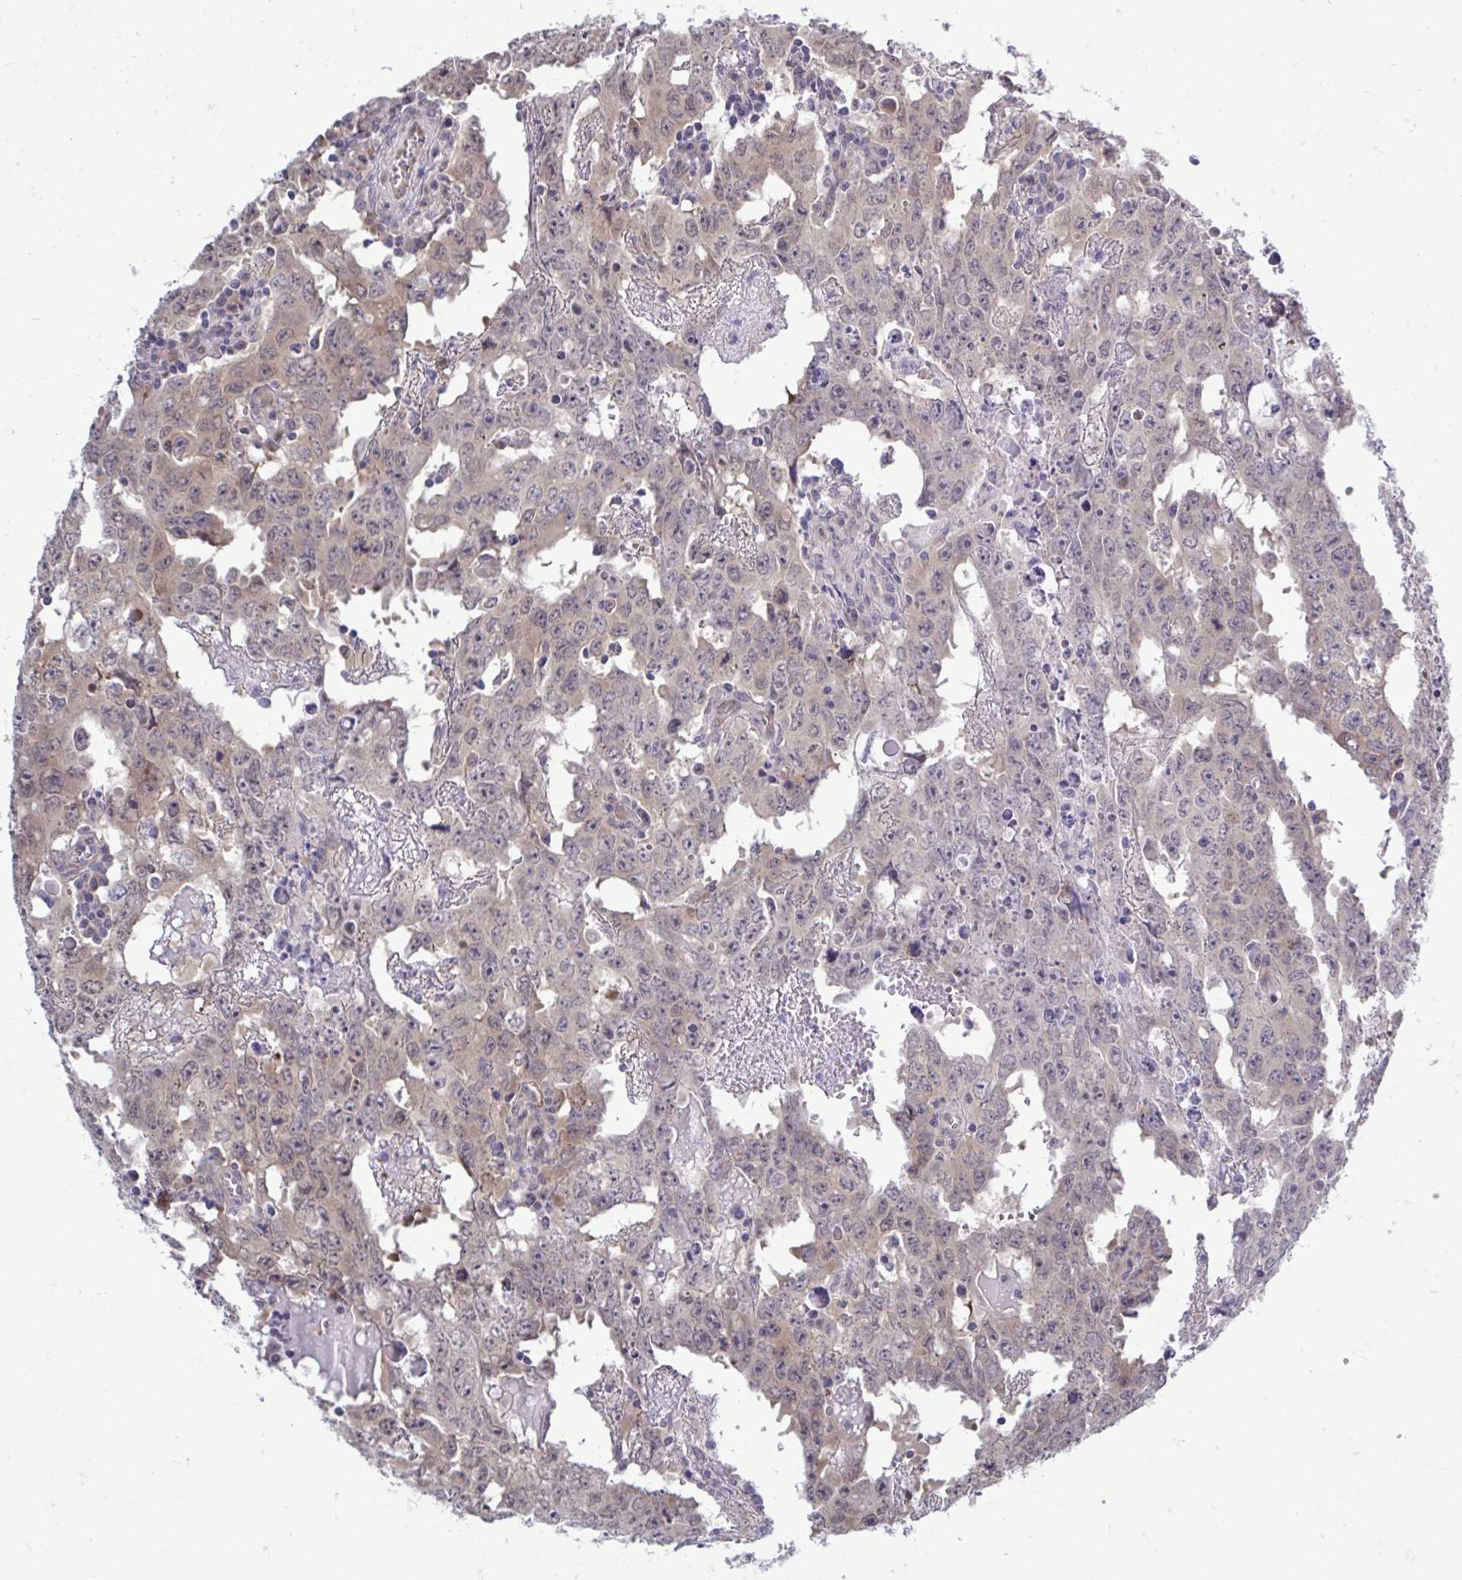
{"staining": {"intensity": "weak", "quantity": "25%-75%", "location": "cytoplasmic/membranous"}, "tissue": "testis cancer", "cell_type": "Tumor cells", "image_type": "cancer", "snomed": [{"axis": "morphology", "description": "Carcinoma, Embryonal, NOS"}, {"axis": "topography", "description": "Testis"}], "caption": "The image demonstrates a brown stain indicating the presence of a protein in the cytoplasmic/membranous of tumor cells in testis embryonal carcinoma. The staining was performed using DAB, with brown indicating positive protein expression. Nuclei are stained blue with hematoxylin.", "gene": "SELENON", "patient": {"sex": "male", "age": 22}}